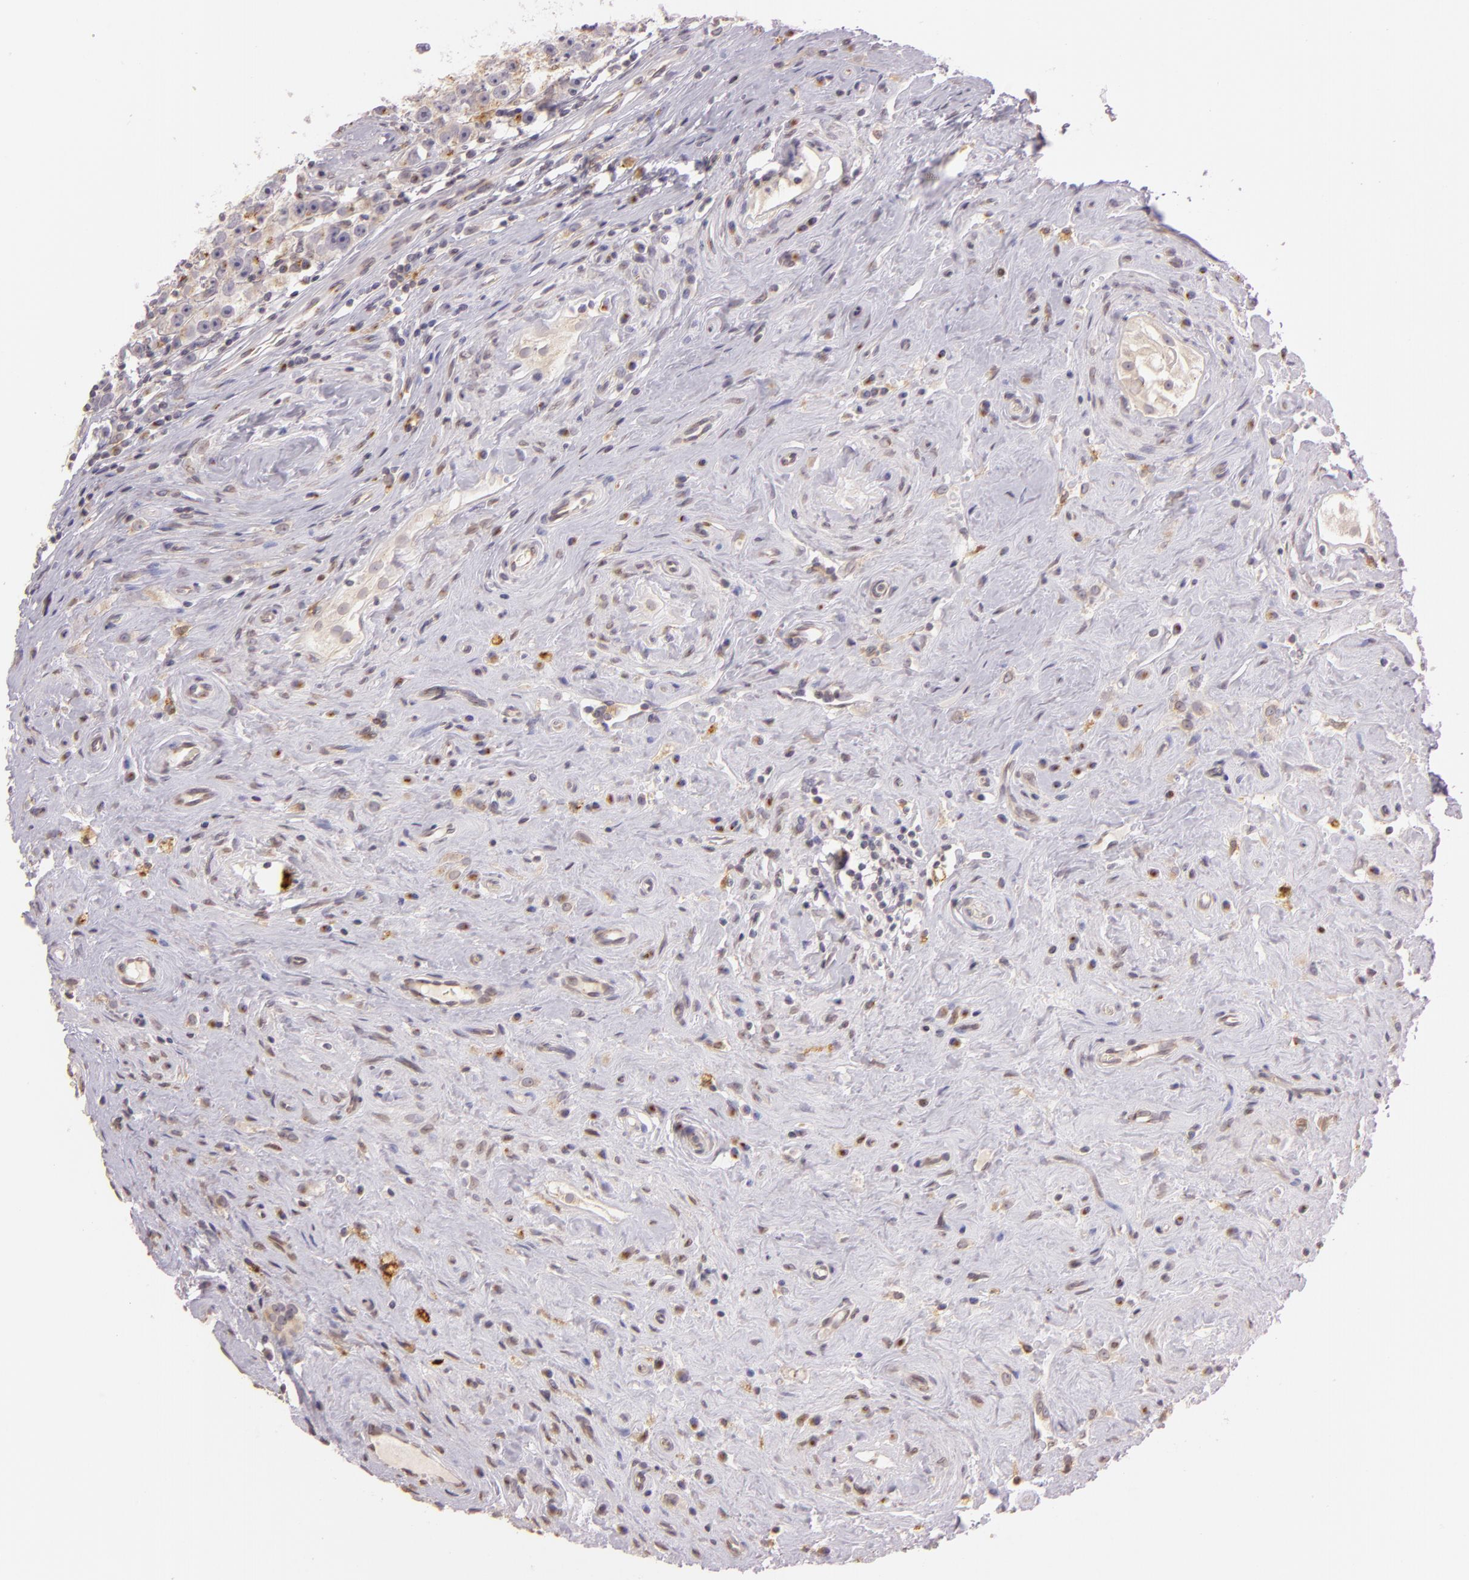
{"staining": {"intensity": "weak", "quantity": ">75%", "location": "cytoplasmic/membranous"}, "tissue": "testis cancer", "cell_type": "Tumor cells", "image_type": "cancer", "snomed": [{"axis": "morphology", "description": "Seminoma, NOS"}, {"axis": "topography", "description": "Testis"}], "caption": "Immunohistochemistry (IHC) histopathology image of neoplastic tissue: human seminoma (testis) stained using immunohistochemistry (IHC) shows low levels of weak protein expression localized specifically in the cytoplasmic/membranous of tumor cells, appearing as a cytoplasmic/membranous brown color.", "gene": "LGMN", "patient": {"sex": "male", "age": 32}}